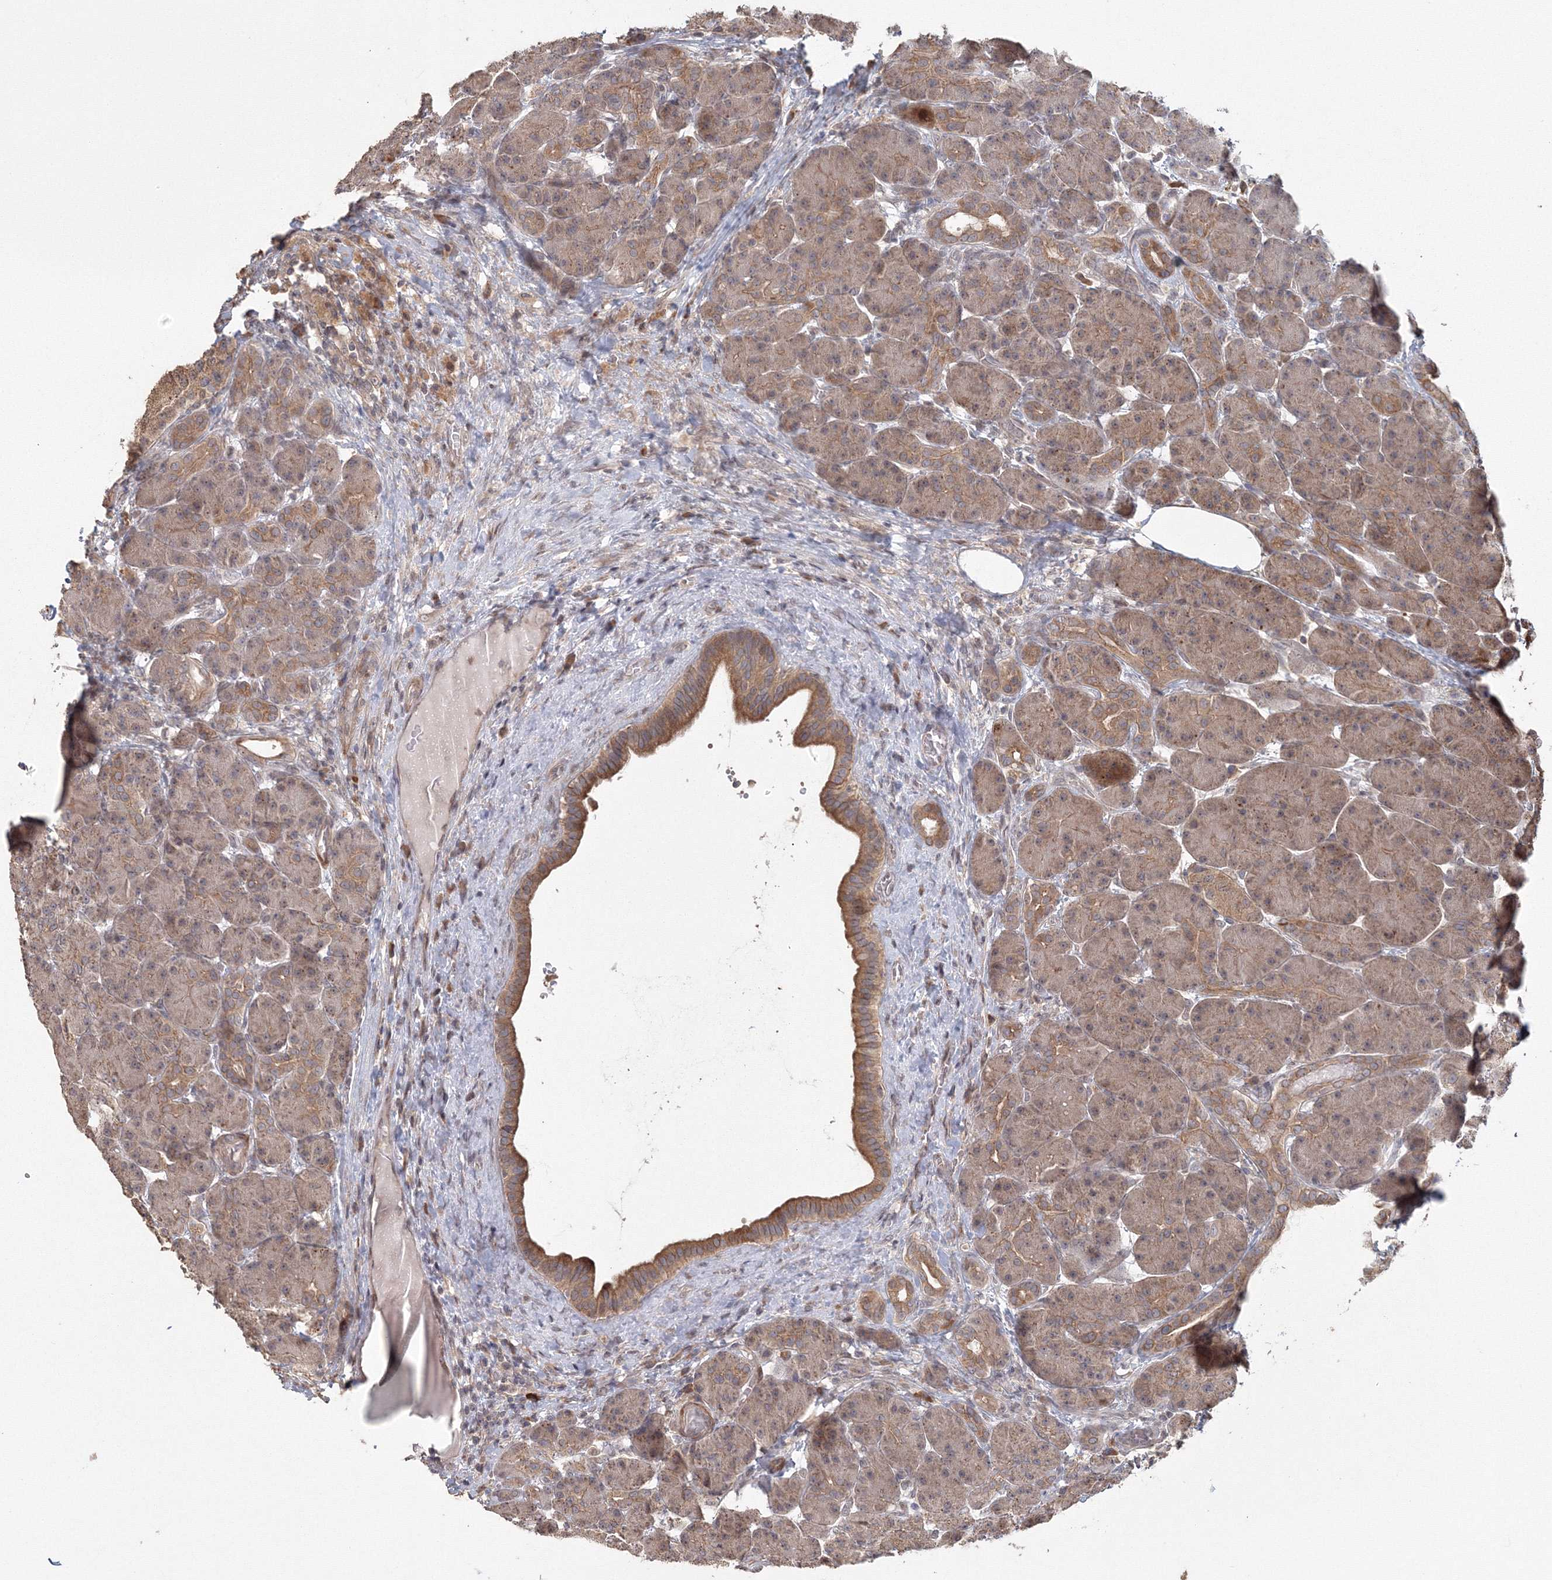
{"staining": {"intensity": "moderate", "quantity": "<25%", "location": "cytoplasmic/membranous"}, "tissue": "pancreas", "cell_type": "Exocrine glandular cells", "image_type": "normal", "snomed": [{"axis": "morphology", "description": "Normal tissue, NOS"}, {"axis": "topography", "description": "Pancreas"}], "caption": "This image reveals IHC staining of benign pancreas, with low moderate cytoplasmic/membranous positivity in approximately <25% of exocrine glandular cells.", "gene": "TACC2", "patient": {"sex": "male", "age": 63}}